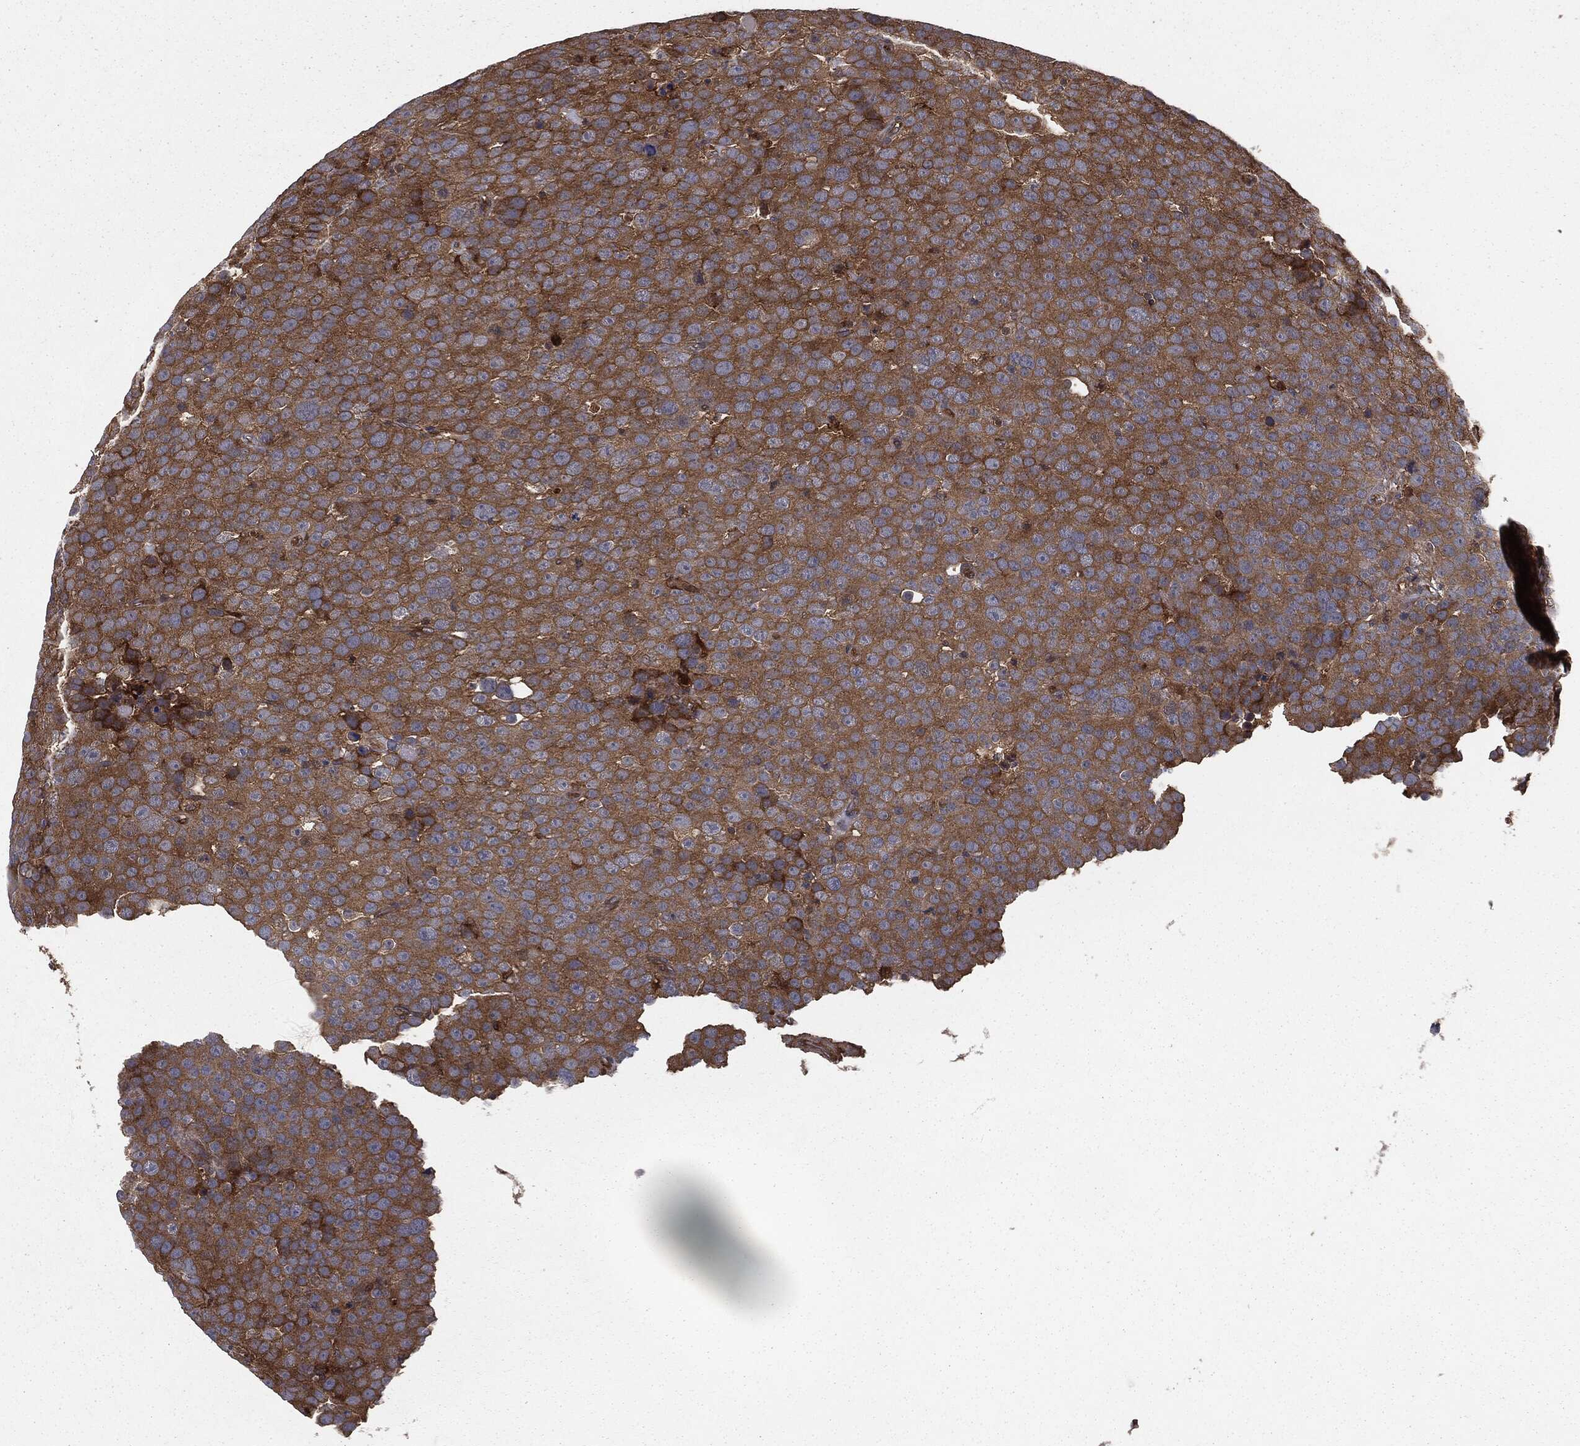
{"staining": {"intensity": "moderate", "quantity": ">75%", "location": "cytoplasmic/membranous"}, "tissue": "testis cancer", "cell_type": "Tumor cells", "image_type": "cancer", "snomed": [{"axis": "morphology", "description": "Seminoma, NOS"}, {"axis": "topography", "description": "Testis"}], "caption": "This is a histology image of immunohistochemistry (IHC) staining of testis cancer (seminoma), which shows moderate positivity in the cytoplasmic/membranous of tumor cells.", "gene": "GNB5", "patient": {"sex": "male", "age": 71}}